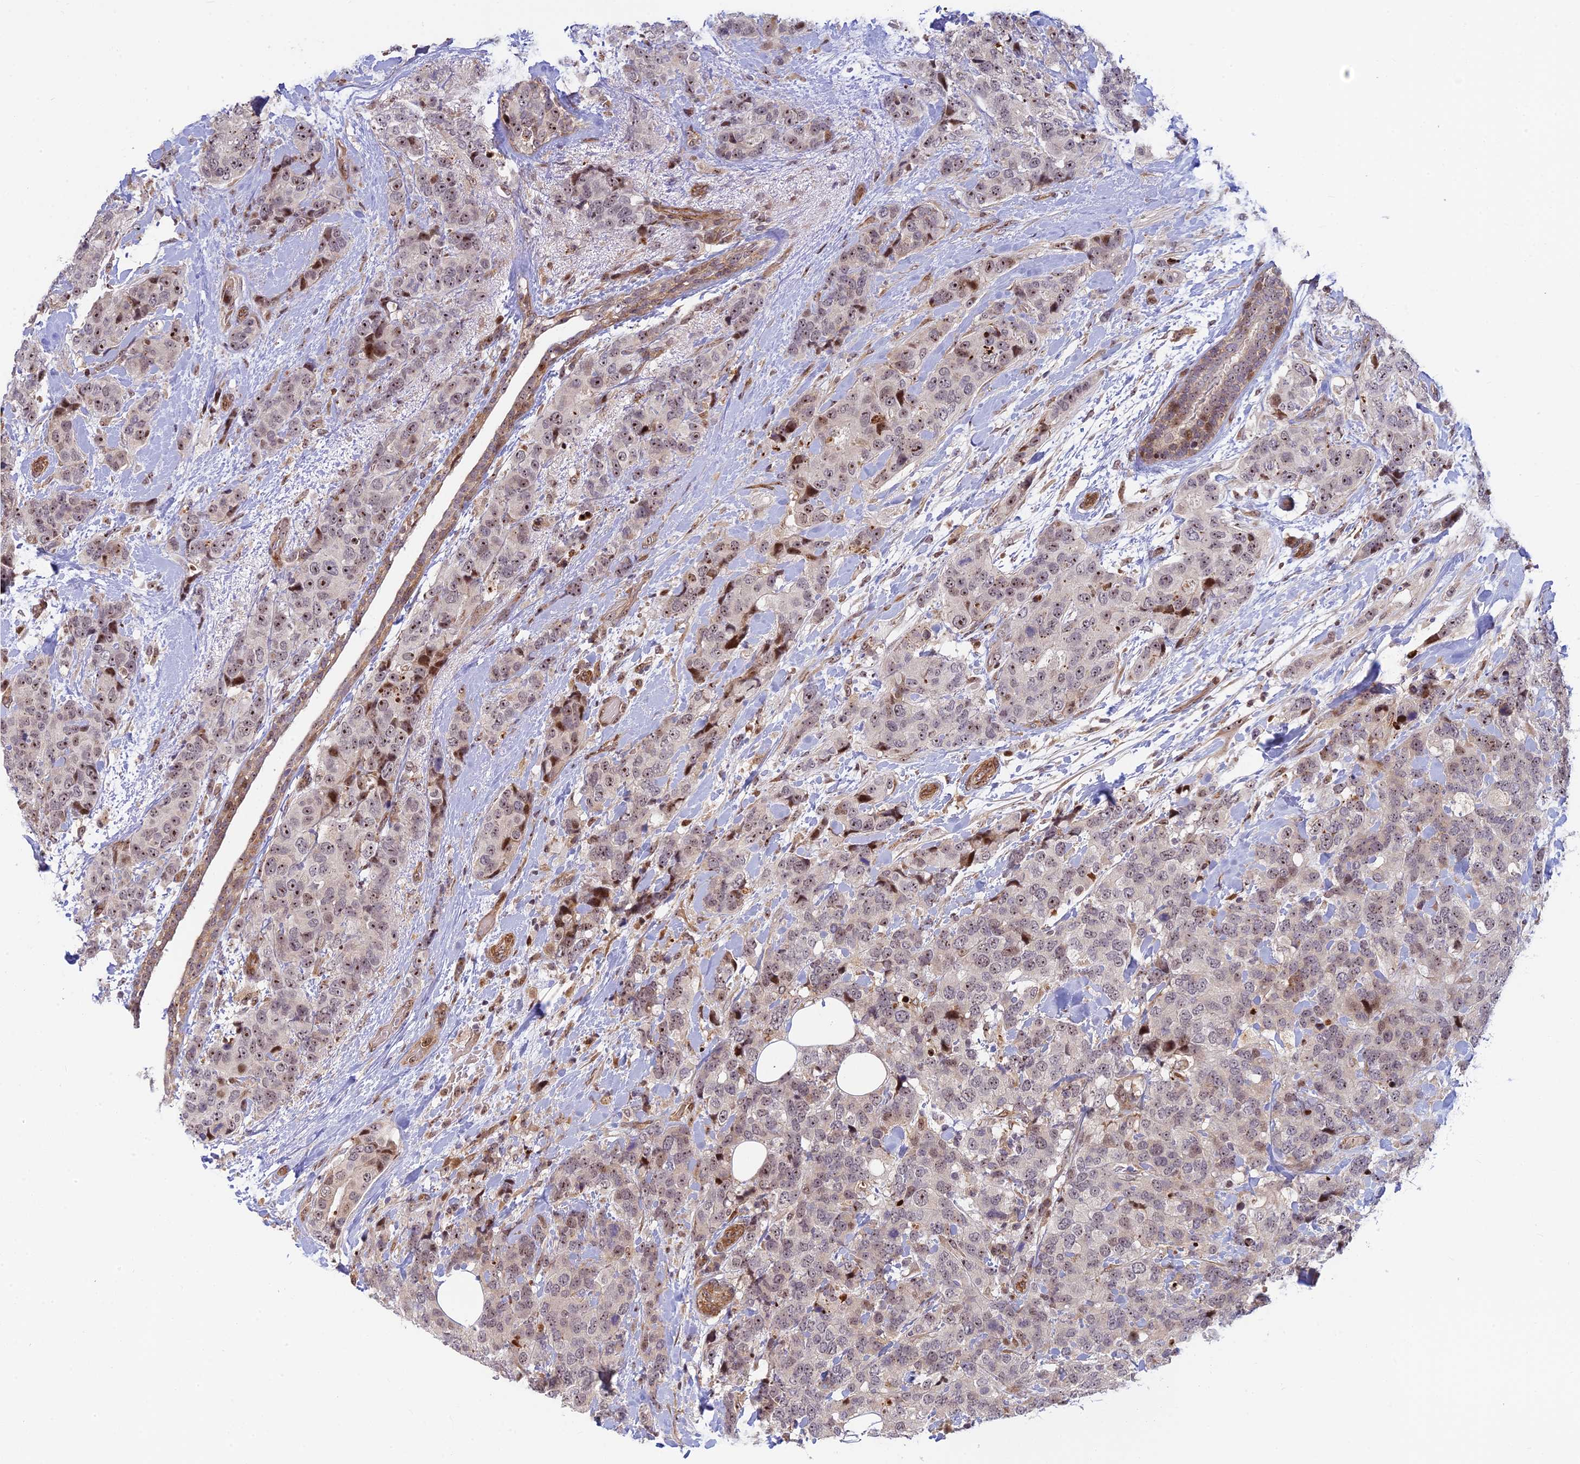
{"staining": {"intensity": "strong", "quantity": "<25%", "location": "nuclear"}, "tissue": "breast cancer", "cell_type": "Tumor cells", "image_type": "cancer", "snomed": [{"axis": "morphology", "description": "Lobular carcinoma"}, {"axis": "topography", "description": "Breast"}], "caption": "An image of human breast cancer (lobular carcinoma) stained for a protein exhibits strong nuclear brown staining in tumor cells. The staining was performed using DAB (3,3'-diaminobenzidine), with brown indicating positive protein expression. Nuclei are stained blue with hematoxylin.", "gene": "UFSP2", "patient": {"sex": "female", "age": 59}}